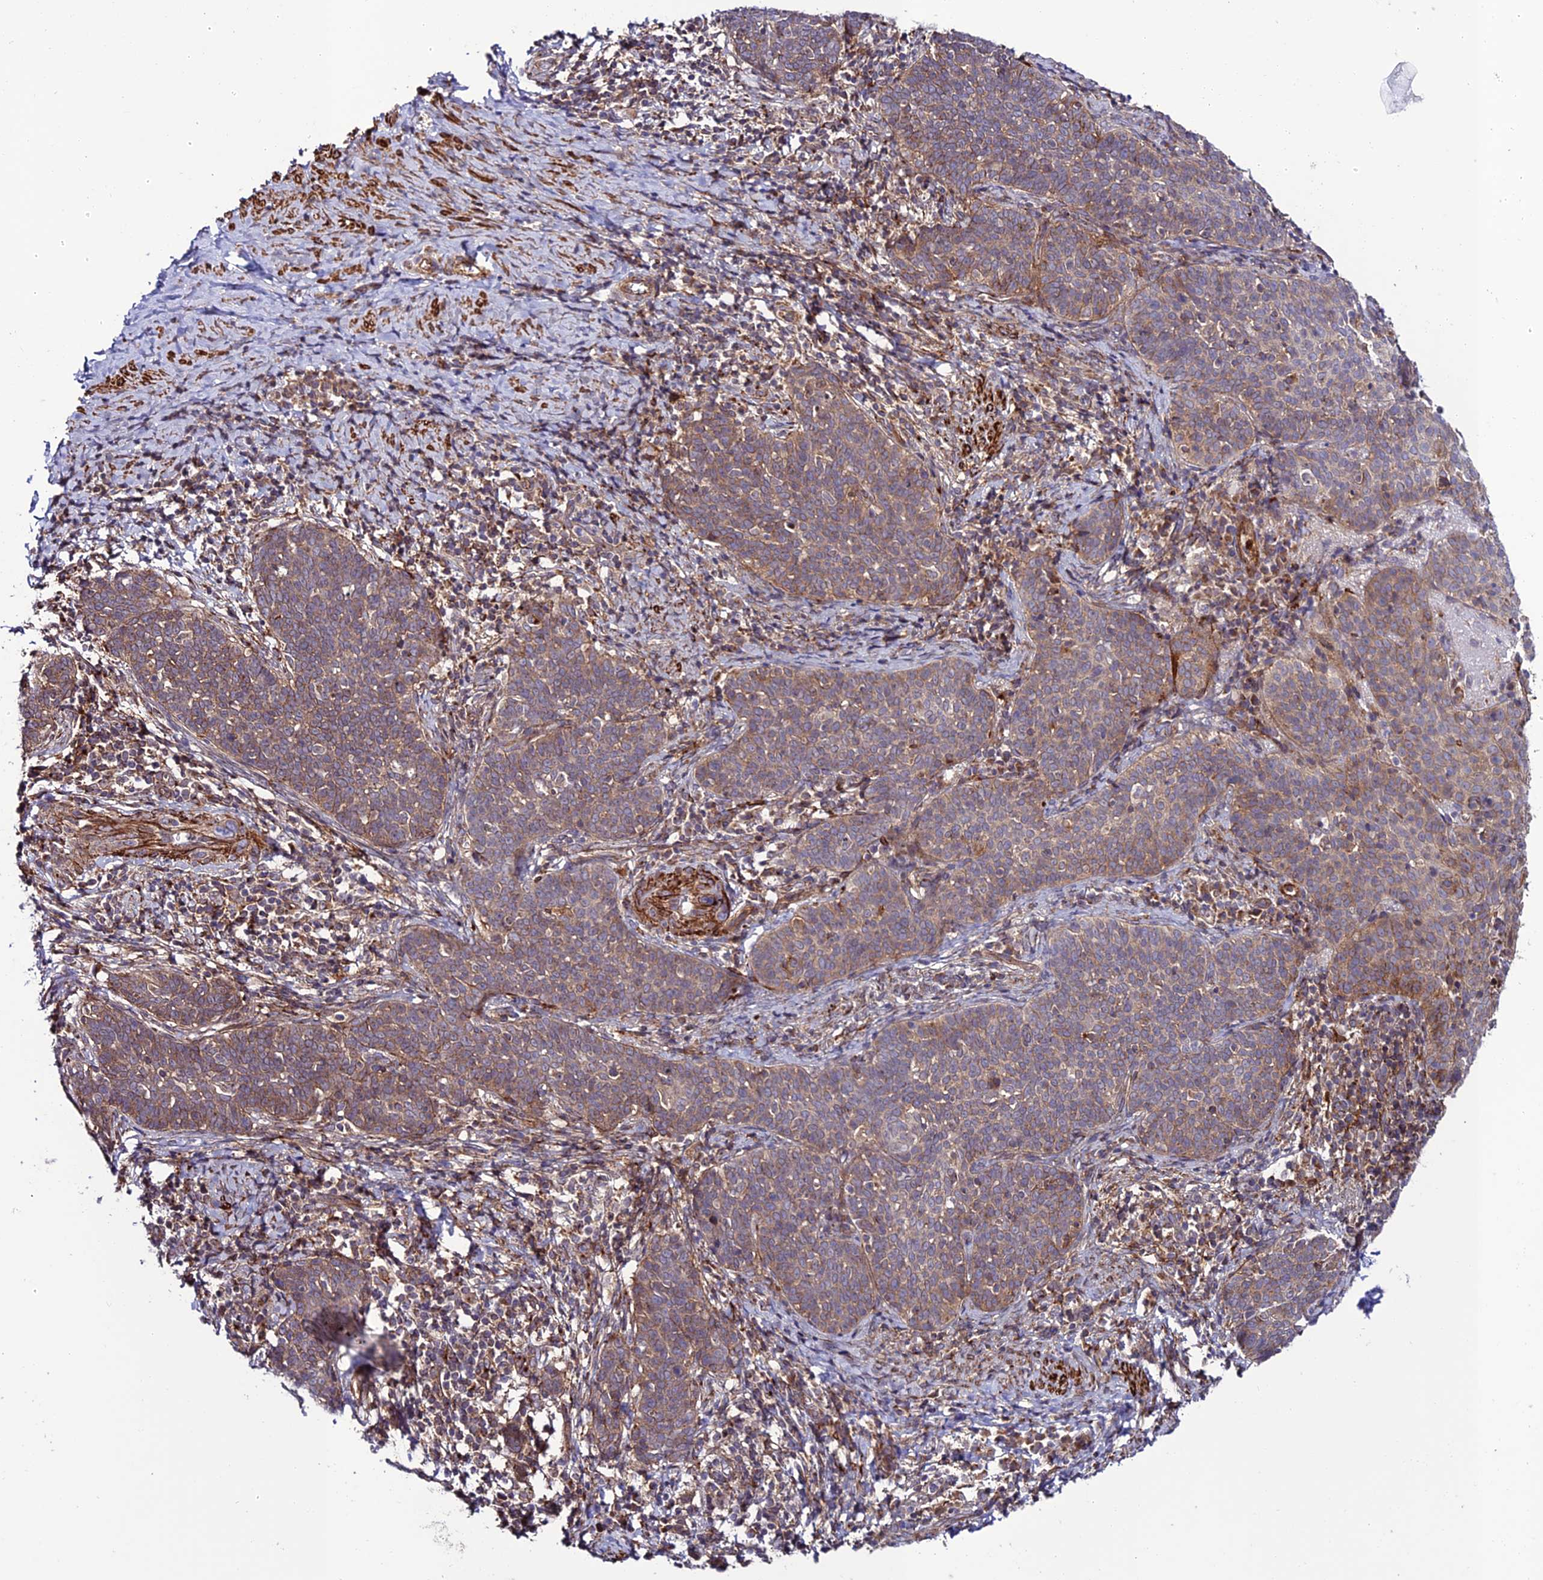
{"staining": {"intensity": "moderate", "quantity": ">75%", "location": "cytoplasmic/membranous"}, "tissue": "cervical cancer", "cell_type": "Tumor cells", "image_type": "cancer", "snomed": [{"axis": "morphology", "description": "Normal tissue, NOS"}, {"axis": "morphology", "description": "Squamous cell carcinoma, NOS"}, {"axis": "topography", "description": "Cervix"}], "caption": "IHC staining of cervical cancer (squamous cell carcinoma), which displays medium levels of moderate cytoplasmic/membranous staining in about >75% of tumor cells indicating moderate cytoplasmic/membranous protein positivity. The staining was performed using DAB (brown) for protein detection and nuclei were counterstained in hematoxylin (blue).", "gene": "TNIP3", "patient": {"sex": "female", "age": 39}}